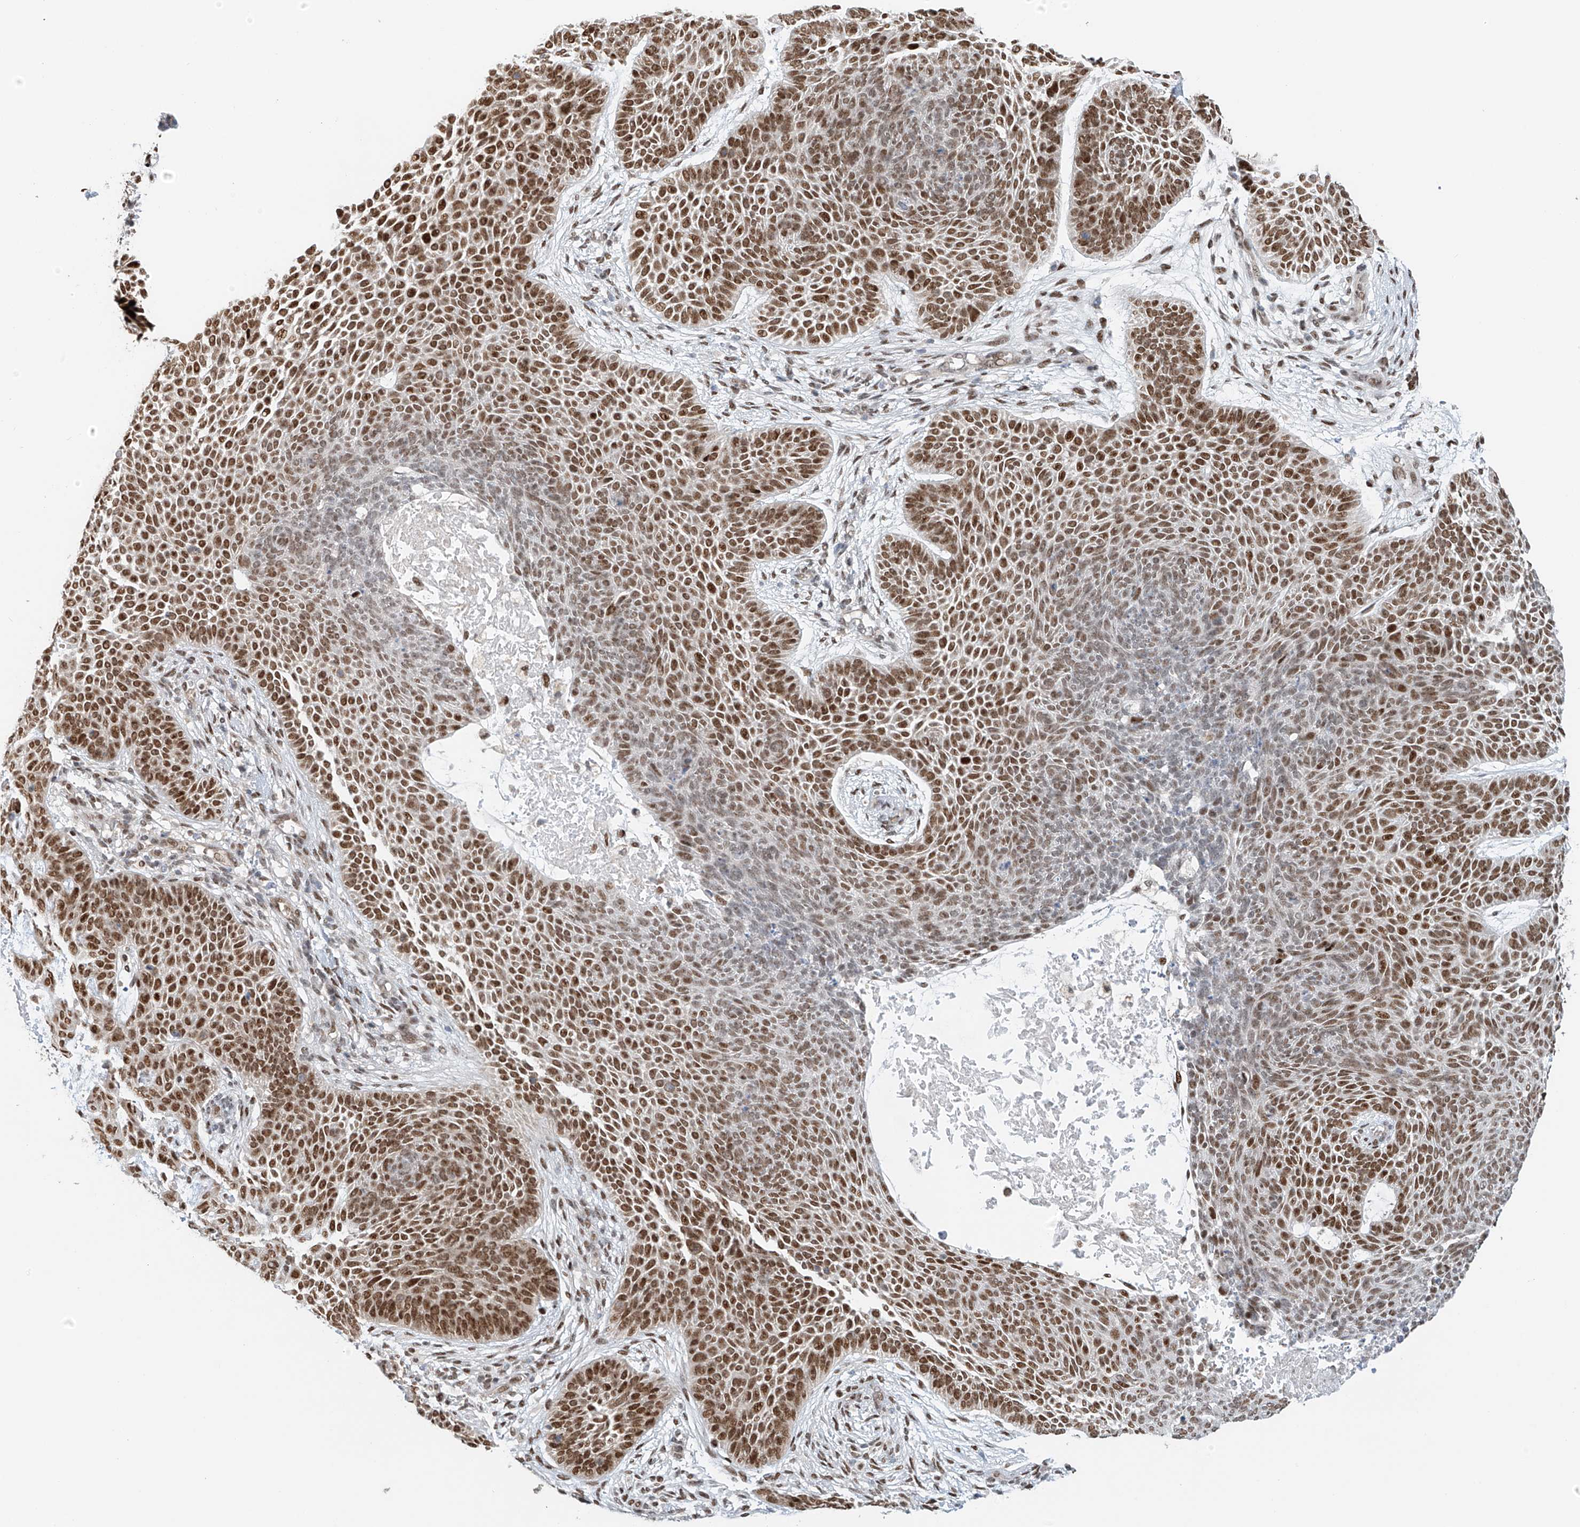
{"staining": {"intensity": "strong", "quantity": "25%-75%", "location": "nuclear"}, "tissue": "skin cancer", "cell_type": "Tumor cells", "image_type": "cancer", "snomed": [{"axis": "morphology", "description": "Basal cell carcinoma"}, {"axis": "topography", "description": "Skin"}], "caption": "Immunohistochemical staining of skin cancer (basal cell carcinoma) shows high levels of strong nuclear protein expression in approximately 25%-75% of tumor cells.", "gene": "ZNF514", "patient": {"sex": "male", "age": 85}}